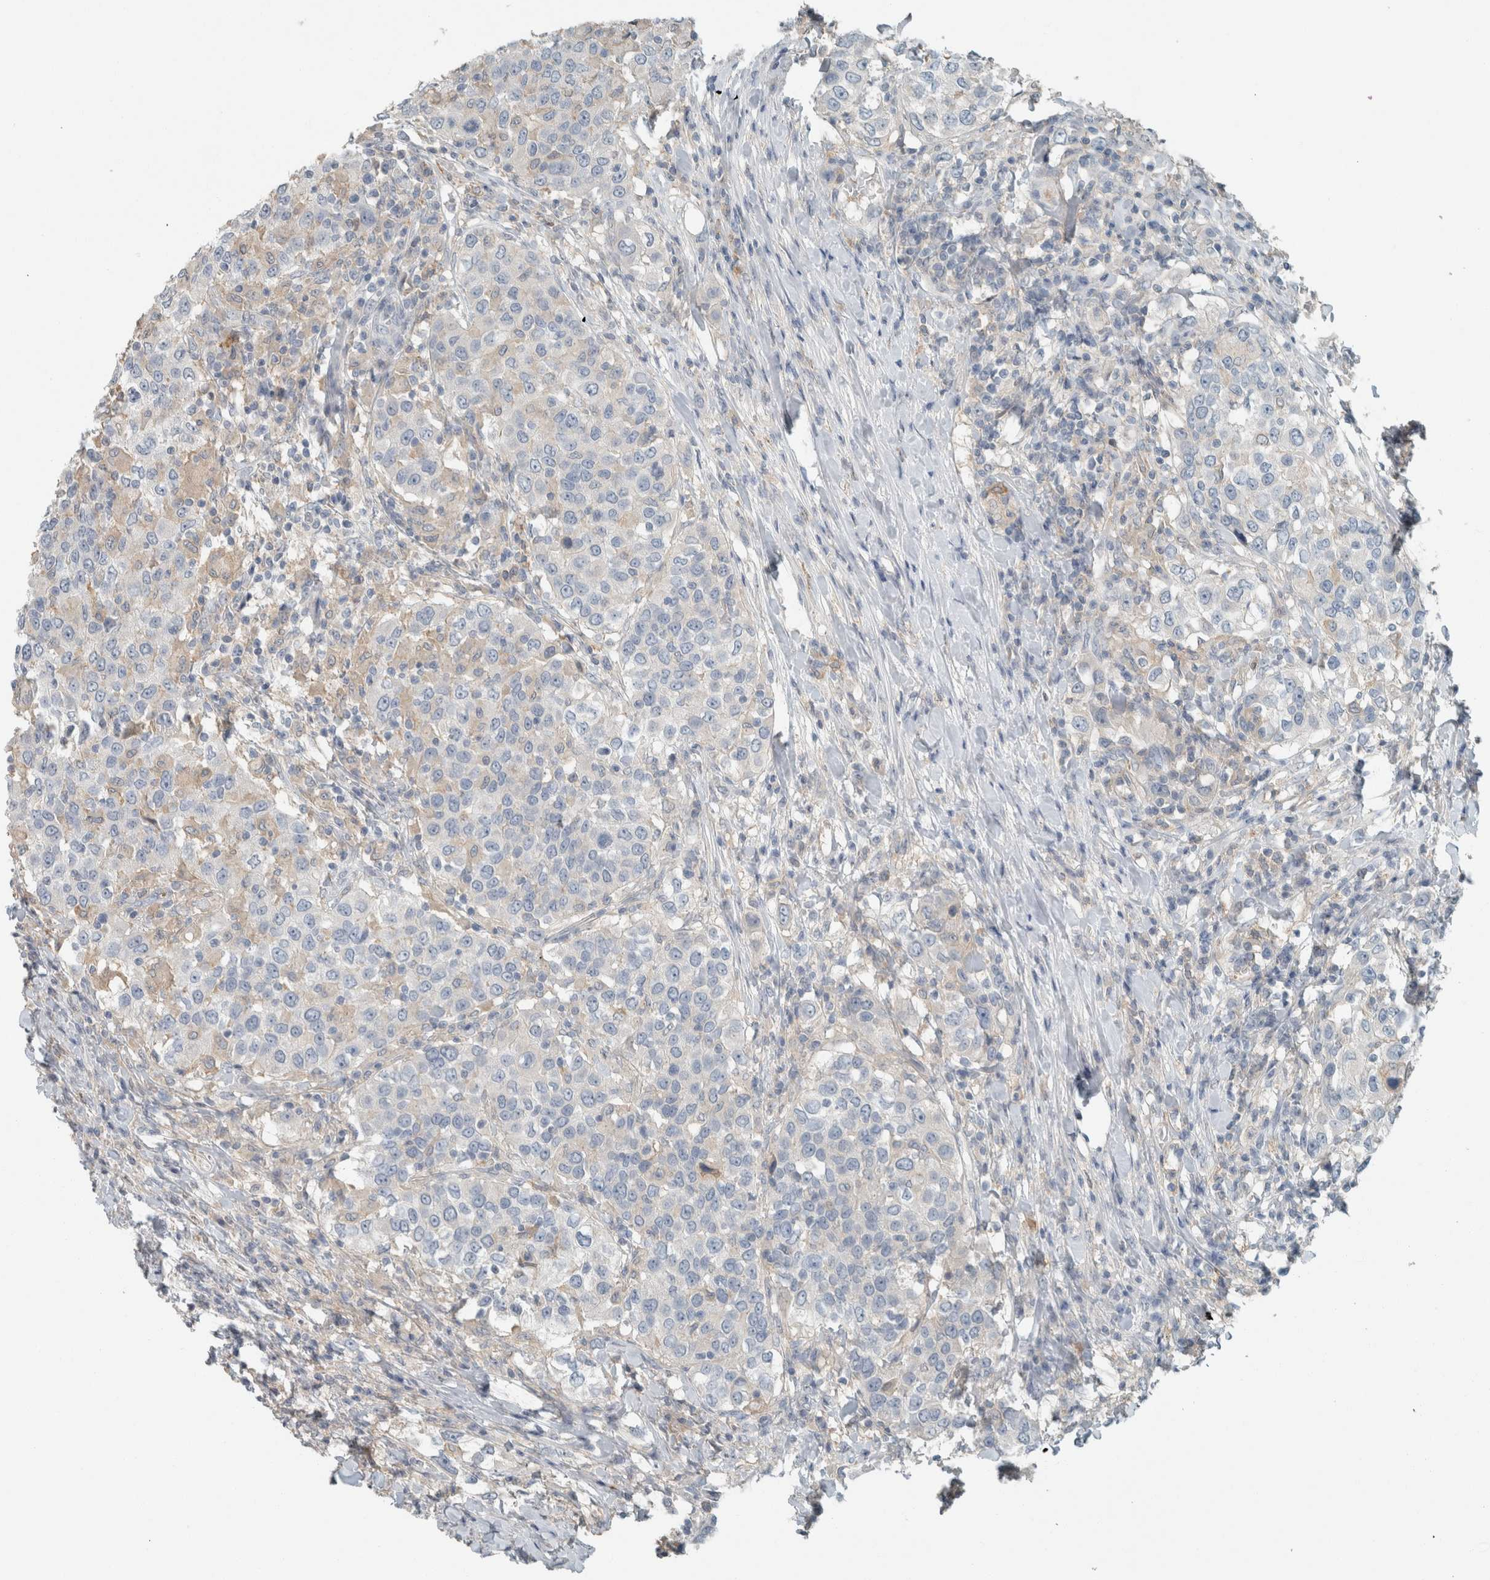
{"staining": {"intensity": "negative", "quantity": "none", "location": "none"}, "tissue": "urothelial cancer", "cell_type": "Tumor cells", "image_type": "cancer", "snomed": [{"axis": "morphology", "description": "Urothelial carcinoma, High grade"}, {"axis": "topography", "description": "Urinary bladder"}], "caption": "High magnification brightfield microscopy of high-grade urothelial carcinoma stained with DAB (3,3'-diaminobenzidine) (brown) and counterstained with hematoxylin (blue): tumor cells show no significant expression. (DAB (3,3'-diaminobenzidine) IHC, high magnification).", "gene": "SCIN", "patient": {"sex": "female", "age": 80}}